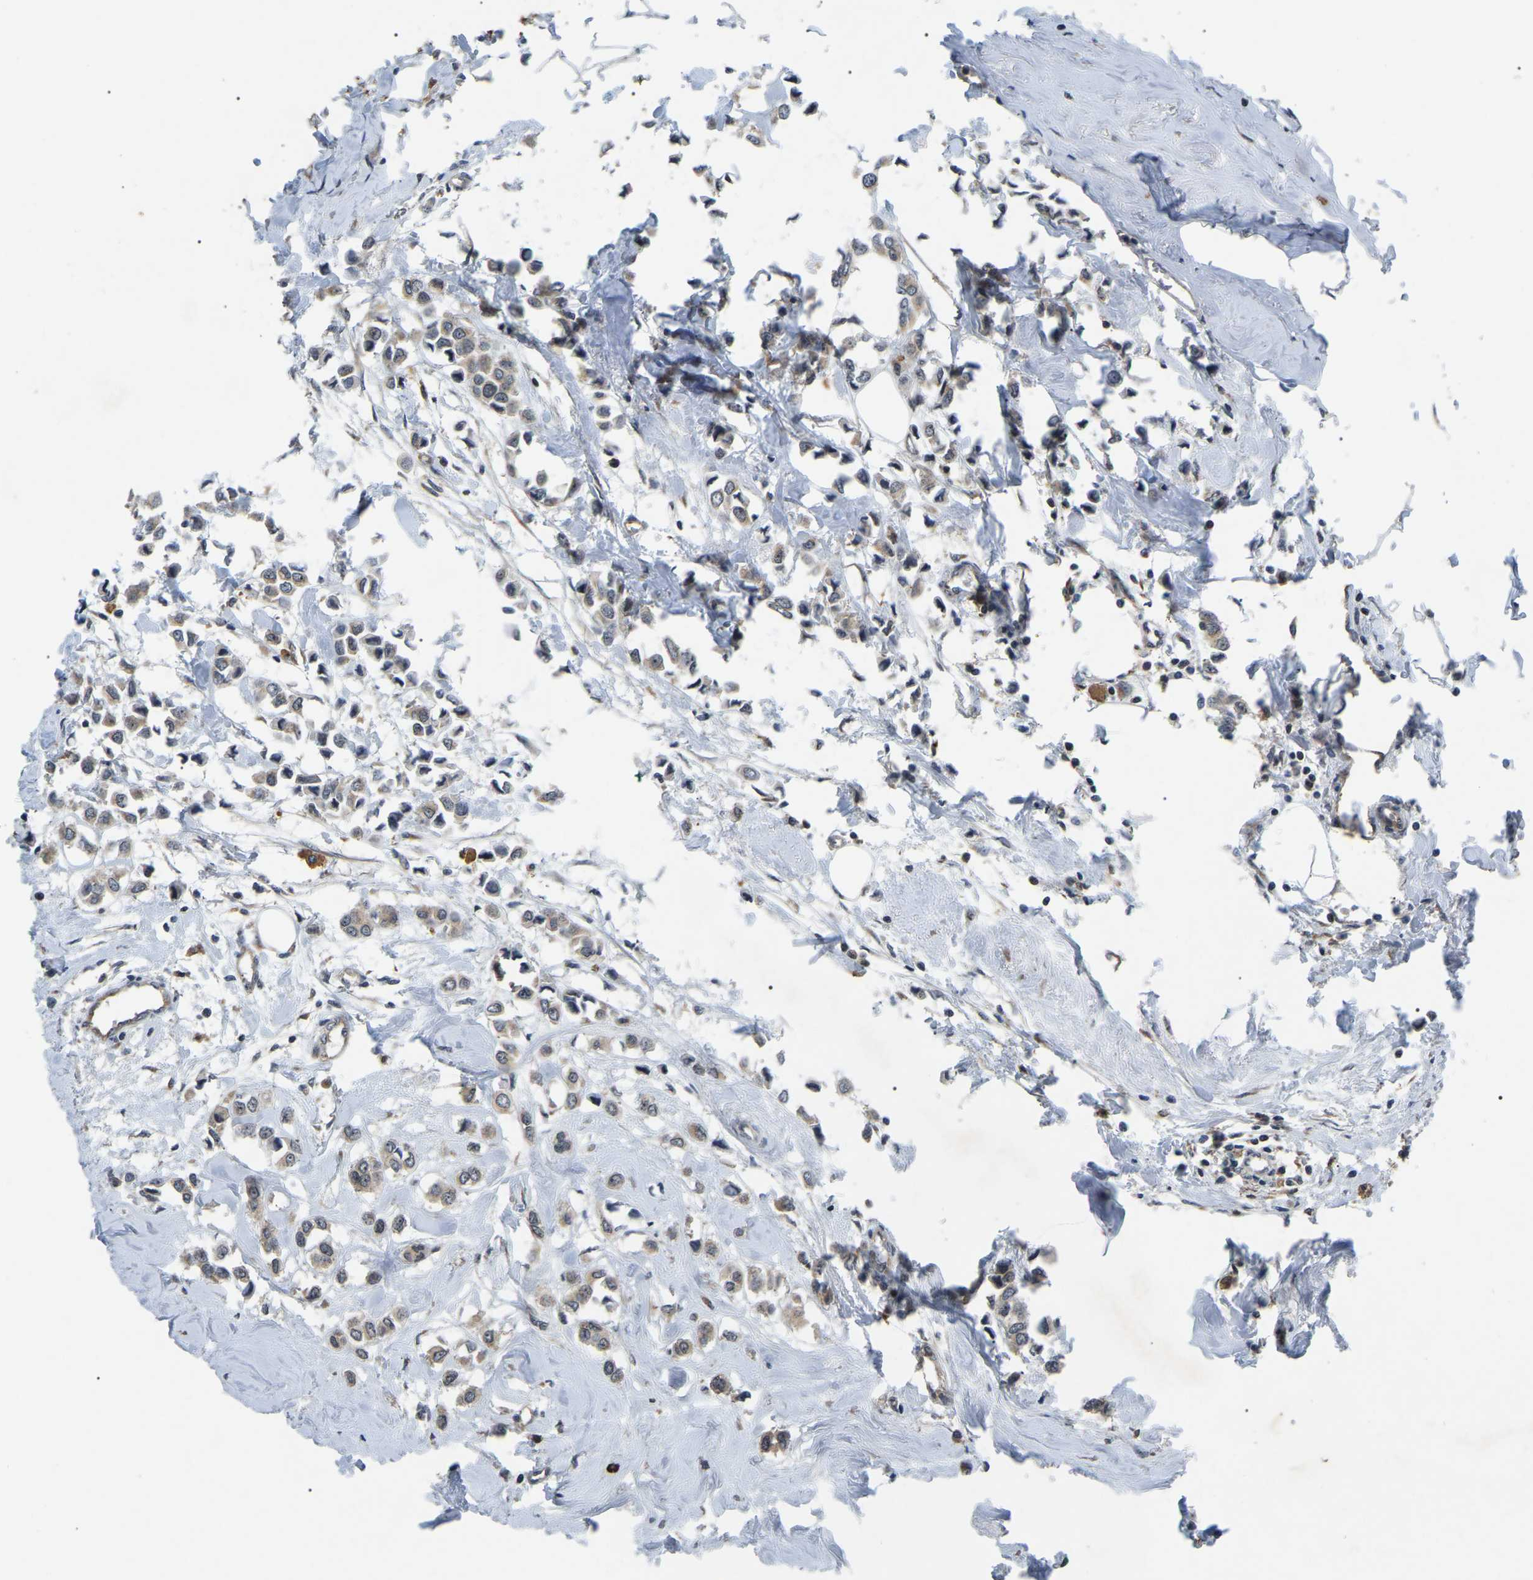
{"staining": {"intensity": "weak", "quantity": ">75%", "location": "cytoplasmic/membranous"}, "tissue": "breast cancer", "cell_type": "Tumor cells", "image_type": "cancer", "snomed": [{"axis": "morphology", "description": "Lobular carcinoma"}, {"axis": "topography", "description": "Breast"}], "caption": "Breast lobular carcinoma was stained to show a protein in brown. There is low levels of weak cytoplasmic/membranous positivity in approximately >75% of tumor cells.", "gene": "RBM28", "patient": {"sex": "female", "age": 51}}